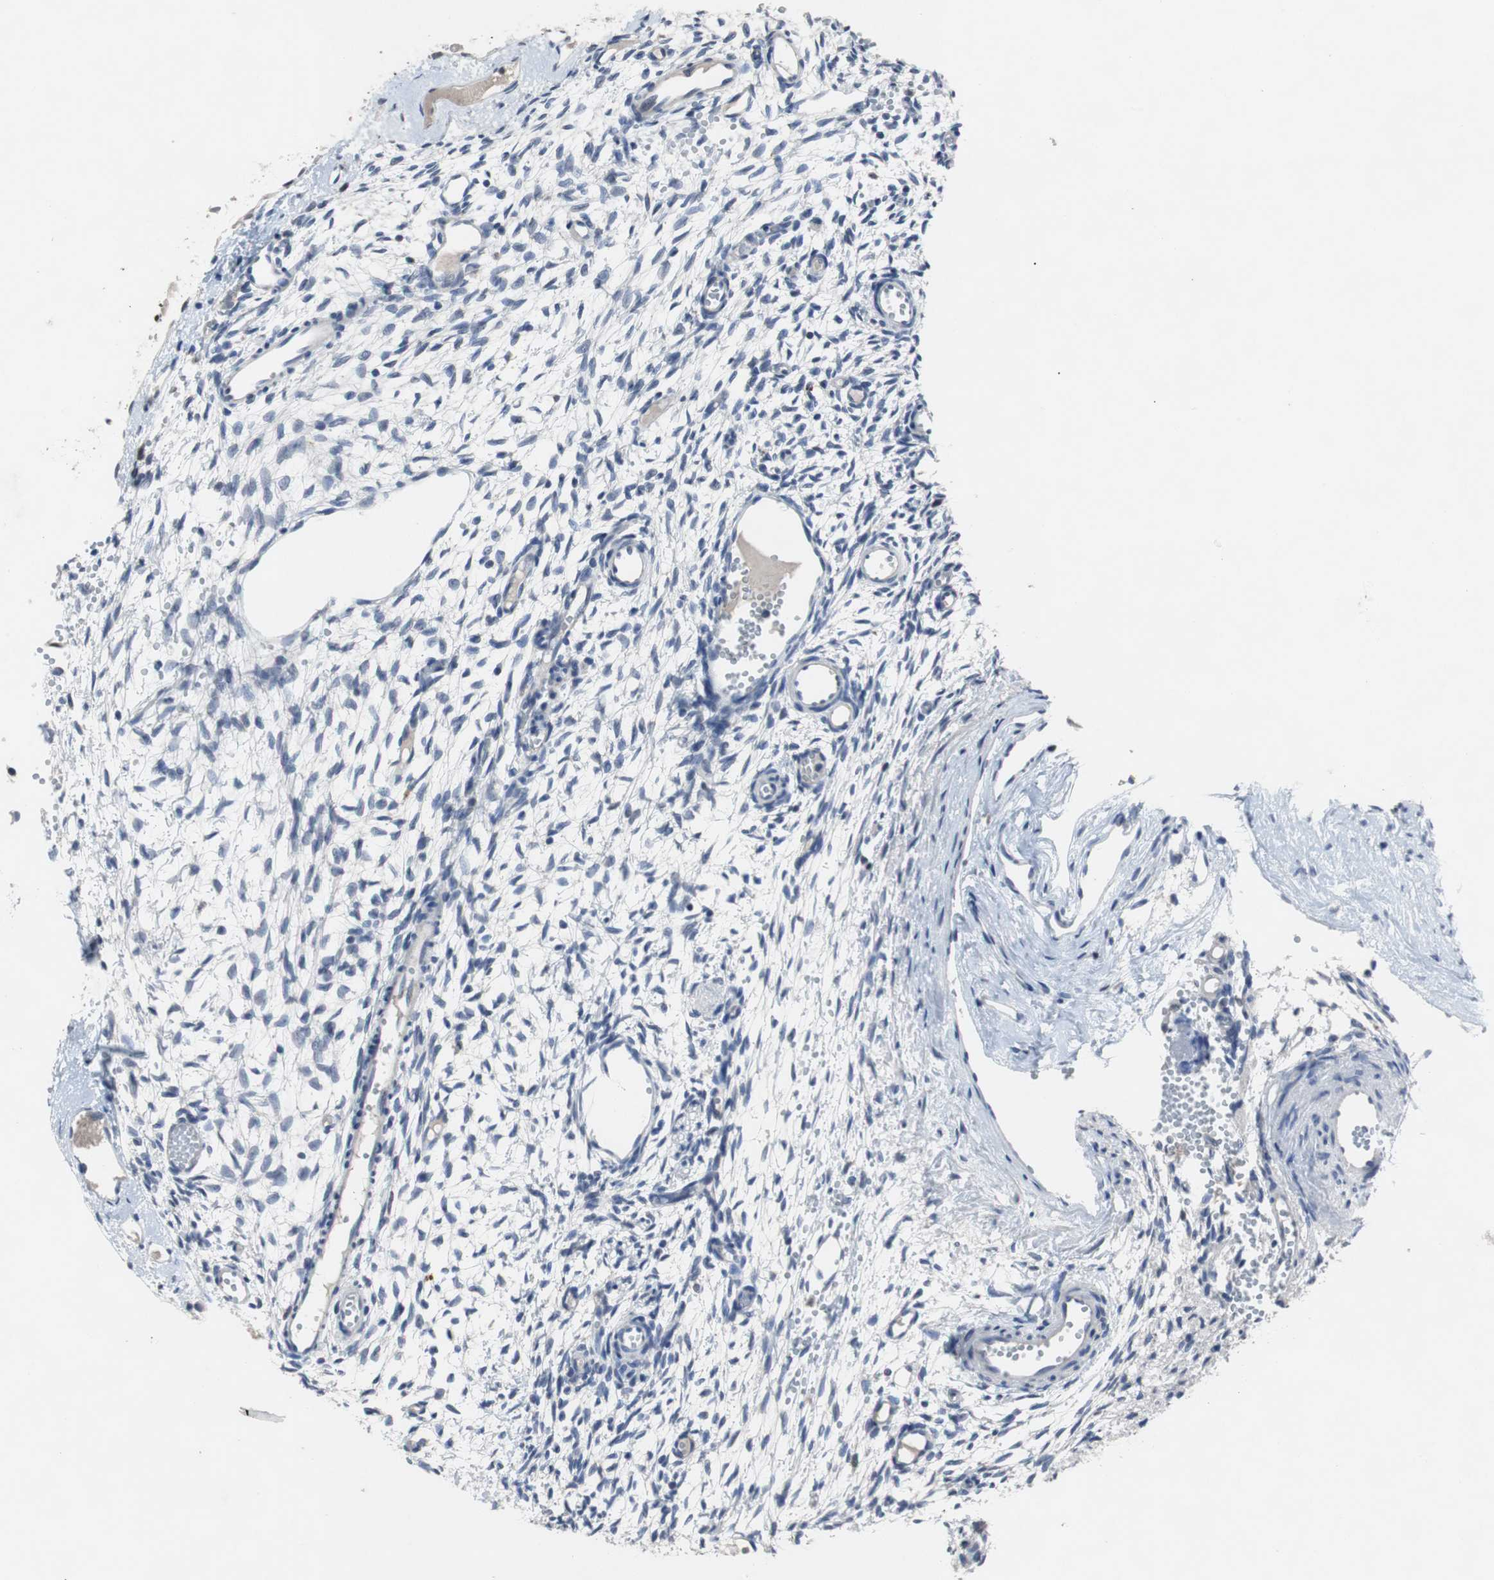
{"staining": {"intensity": "negative", "quantity": "none", "location": "none"}, "tissue": "ovary", "cell_type": "Ovarian stroma cells", "image_type": "normal", "snomed": [{"axis": "morphology", "description": "Normal tissue, NOS"}, {"axis": "topography", "description": "Ovary"}], "caption": "Benign ovary was stained to show a protein in brown. There is no significant expression in ovarian stroma cells. (Stains: DAB immunohistochemistry with hematoxylin counter stain, Microscopy: brightfield microscopy at high magnification).", "gene": "RBM47", "patient": {"sex": "female", "age": 35}}